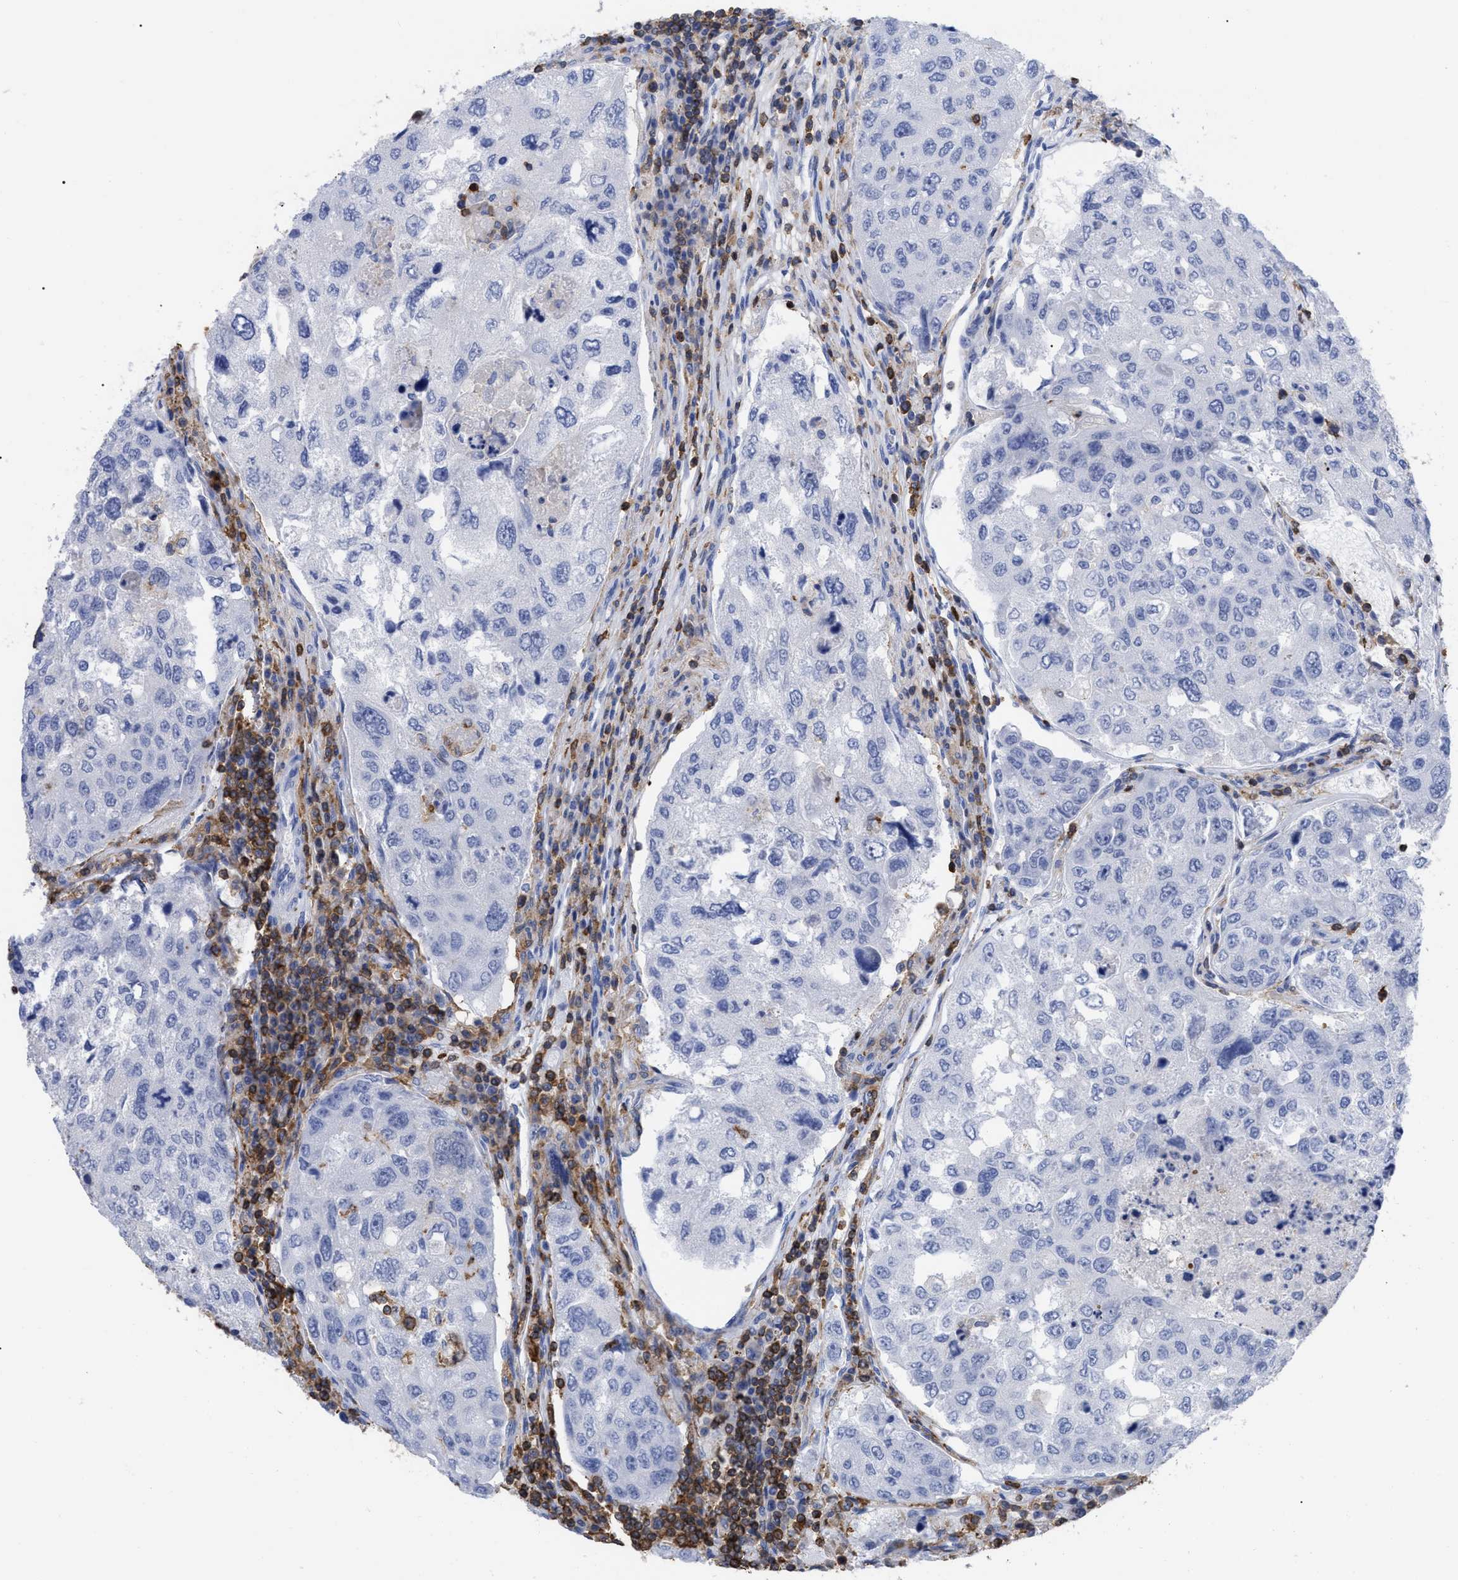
{"staining": {"intensity": "negative", "quantity": "none", "location": "none"}, "tissue": "urothelial cancer", "cell_type": "Tumor cells", "image_type": "cancer", "snomed": [{"axis": "morphology", "description": "Urothelial carcinoma, High grade"}, {"axis": "topography", "description": "Lymph node"}, {"axis": "topography", "description": "Urinary bladder"}], "caption": "Human urothelial carcinoma (high-grade) stained for a protein using IHC shows no positivity in tumor cells.", "gene": "HCLS1", "patient": {"sex": "male", "age": 51}}